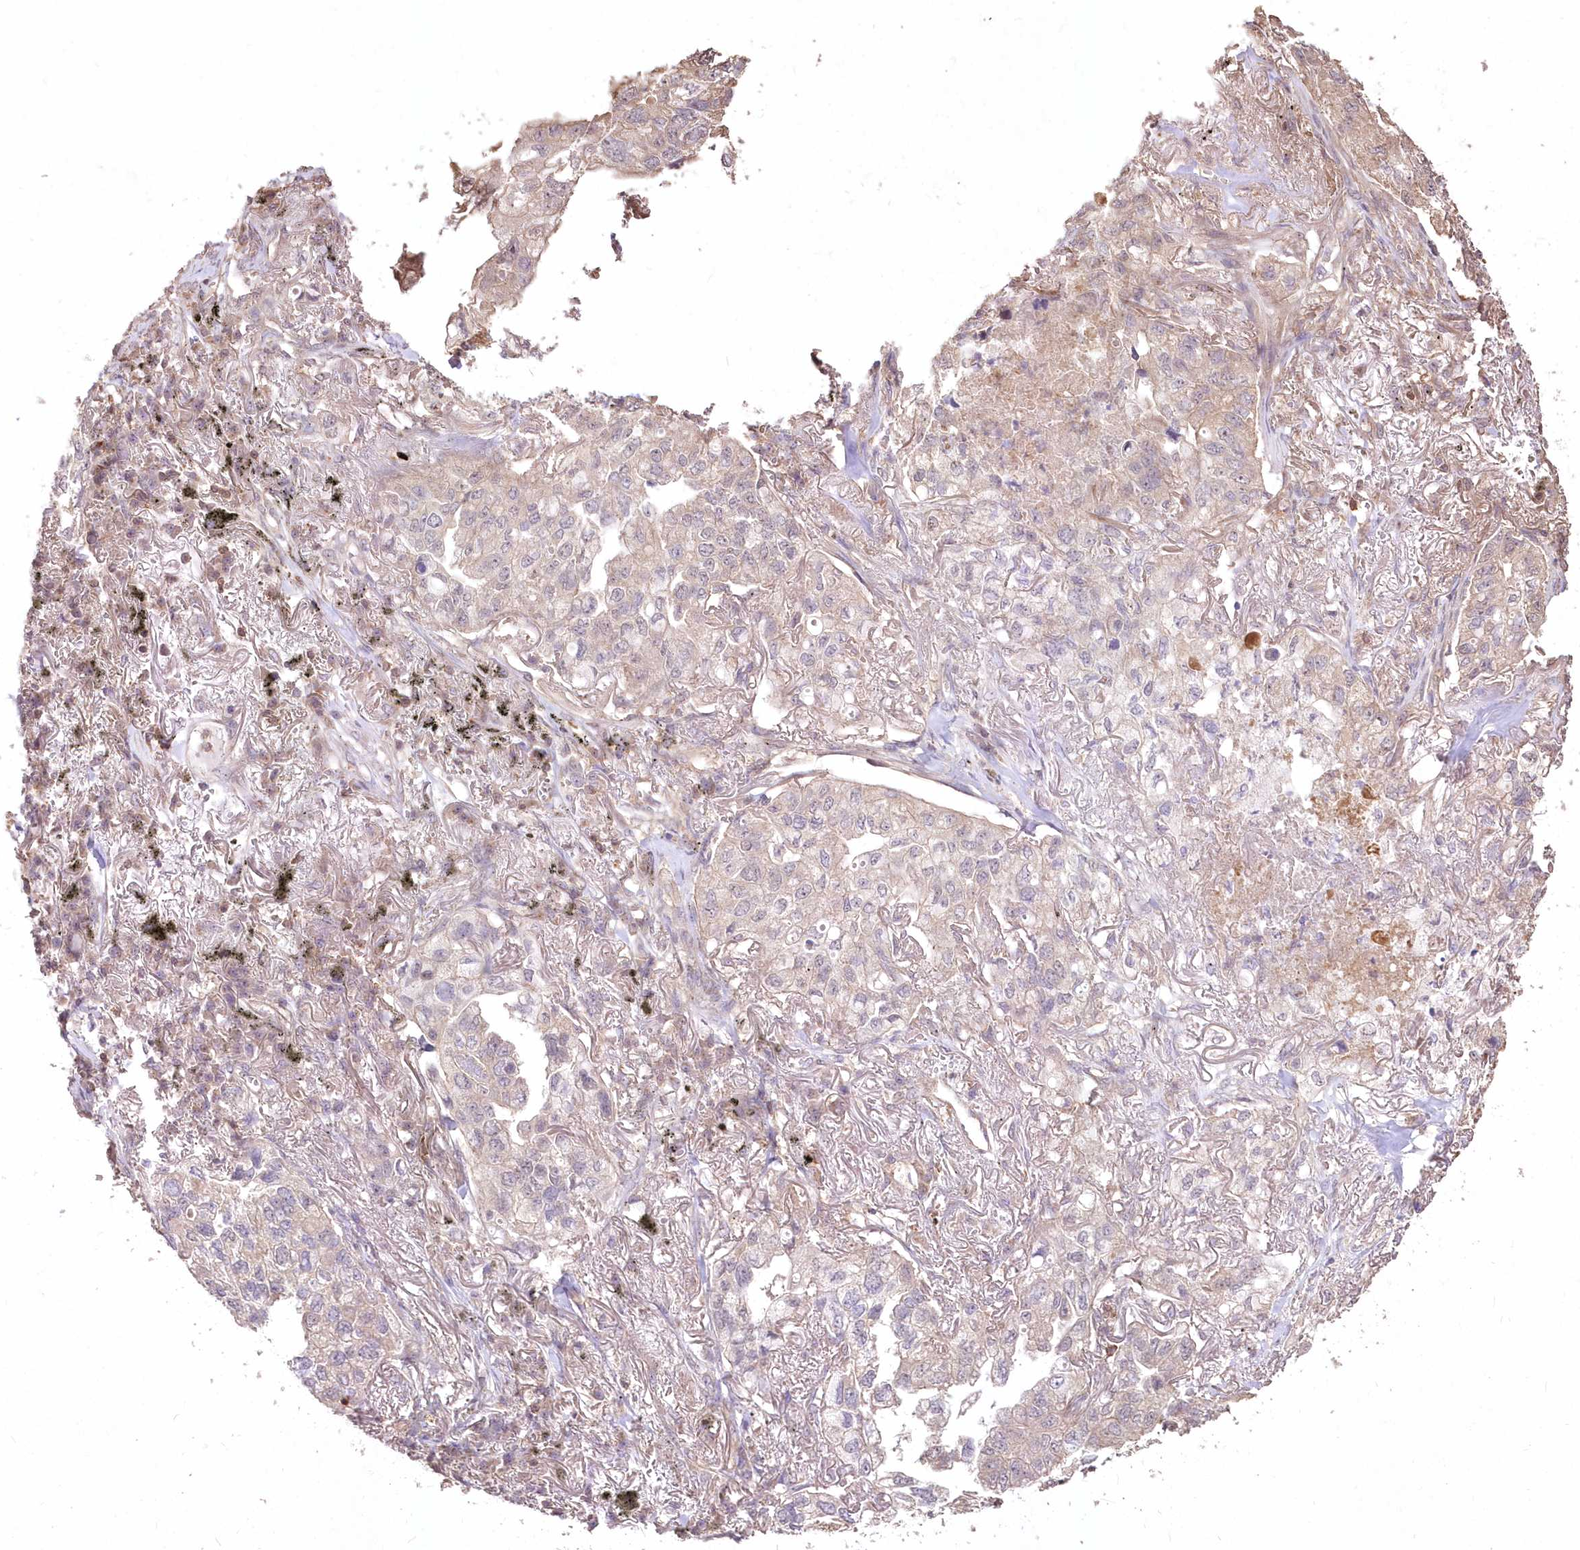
{"staining": {"intensity": "weak", "quantity": "<25%", "location": "cytoplasmic/membranous"}, "tissue": "lung cancer", "cell_type": "Tumor cells", "image_type": "cancer", "snomed": [{"axis": "morphology", "description": "Adenocarcinoma, NOS"}, {"axis": "topography", "description": "Lung"}], "caption": "Lung cancer (adenocarcinoma) was stained to show a protein in brown. There is no significant positivity in tumor cells.", "gene": "STK17B", "patient": {"sex": "male", "age": 65}}